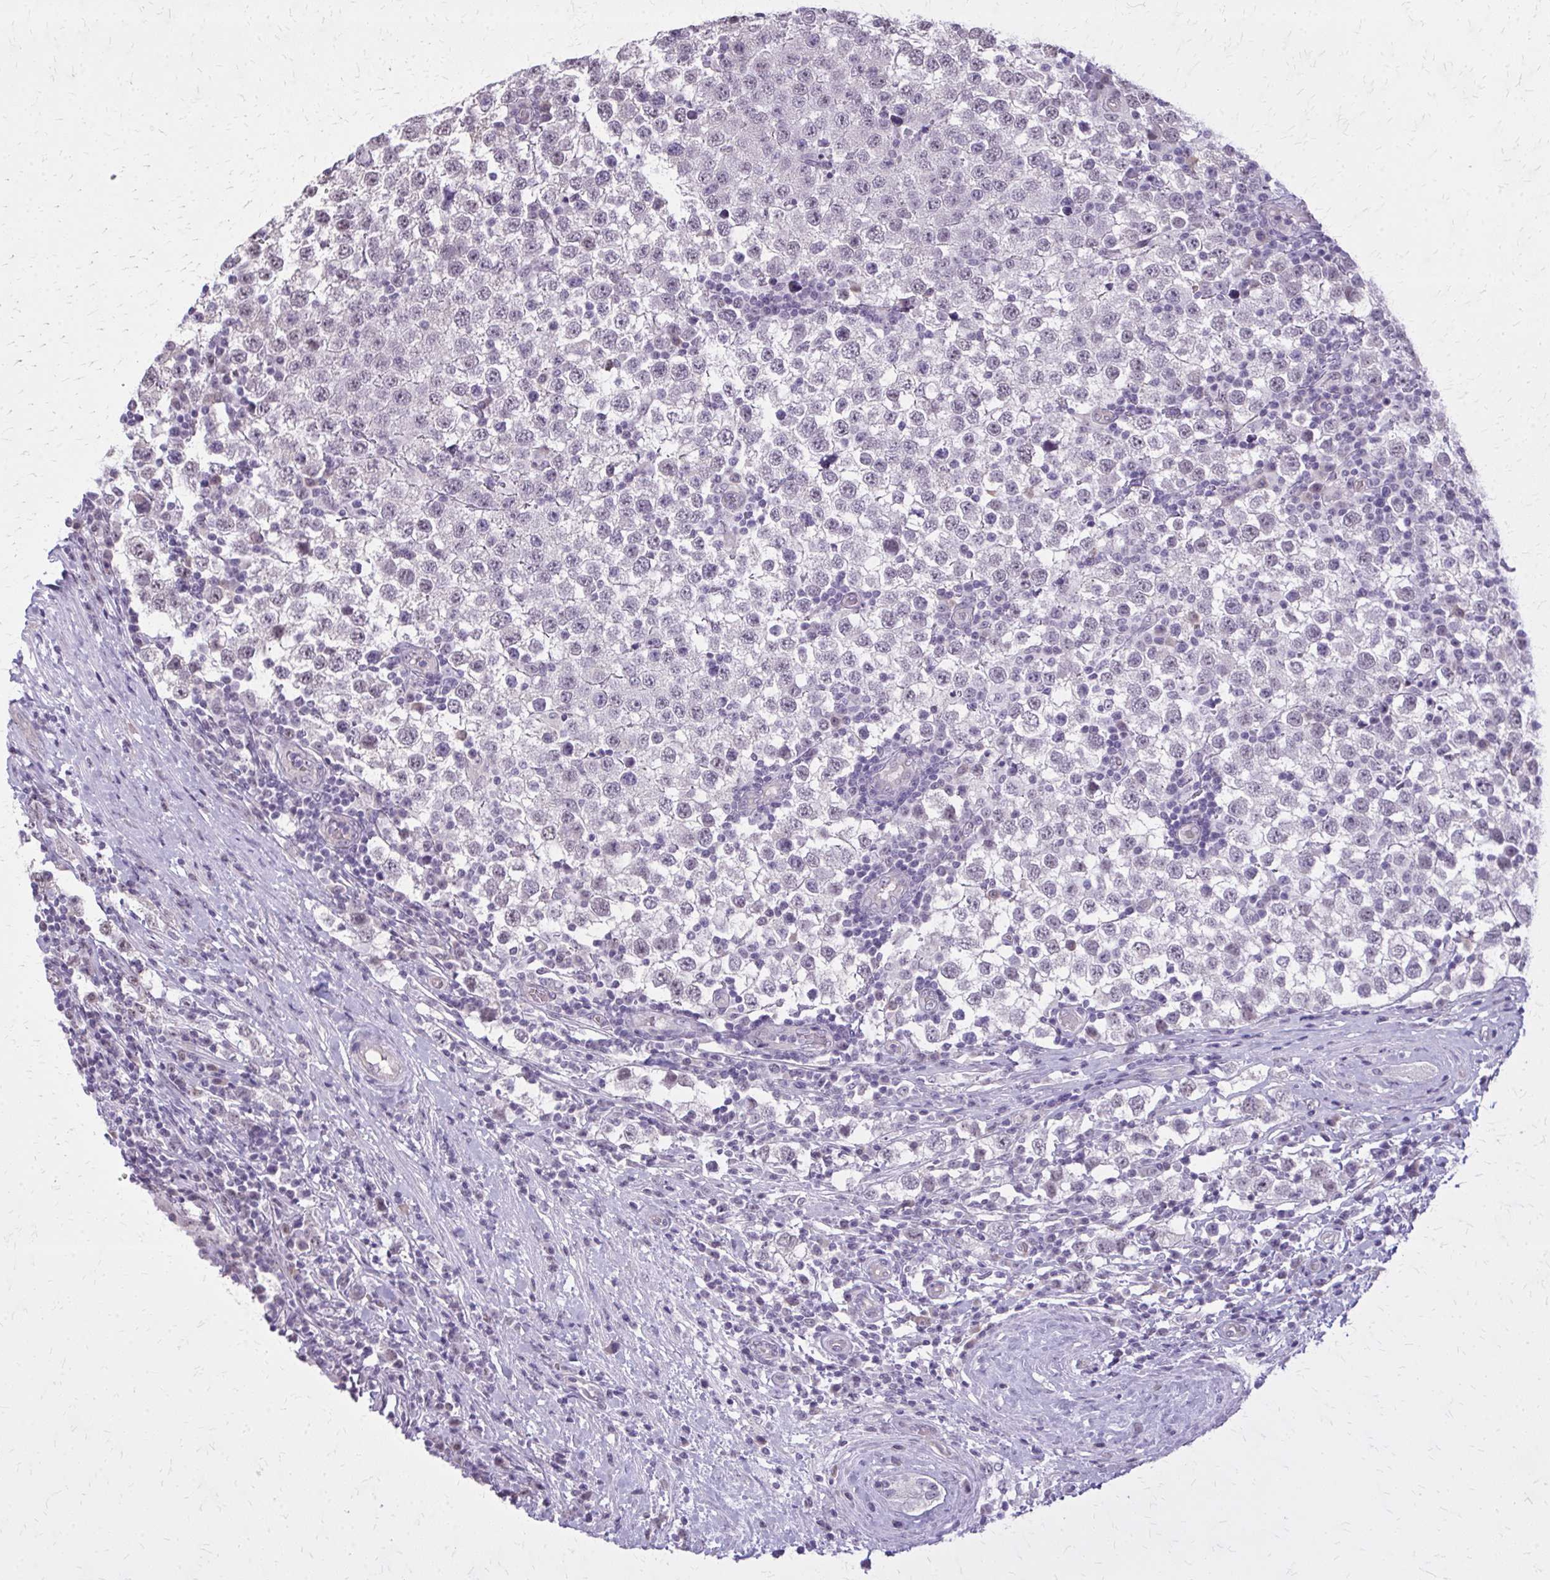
{"staining": {"intensity": "negative", "quantity": "none", "location": "none"}, "tissue": "testis cancer", "cell_type": "Tumor cells", "image_type": "cancer", "snomed": [{"axis": "morphology", "description": "Seminoma, NOS"}, {"axis": "topography", "description": "Testis"}], "caption": "Immunohistochemistry (IHC) of human seminoma (testis) demonstrates no staining in tumor cells.", "gene": "PLCB1", "patient": {"sex": "male", "age": 34}}